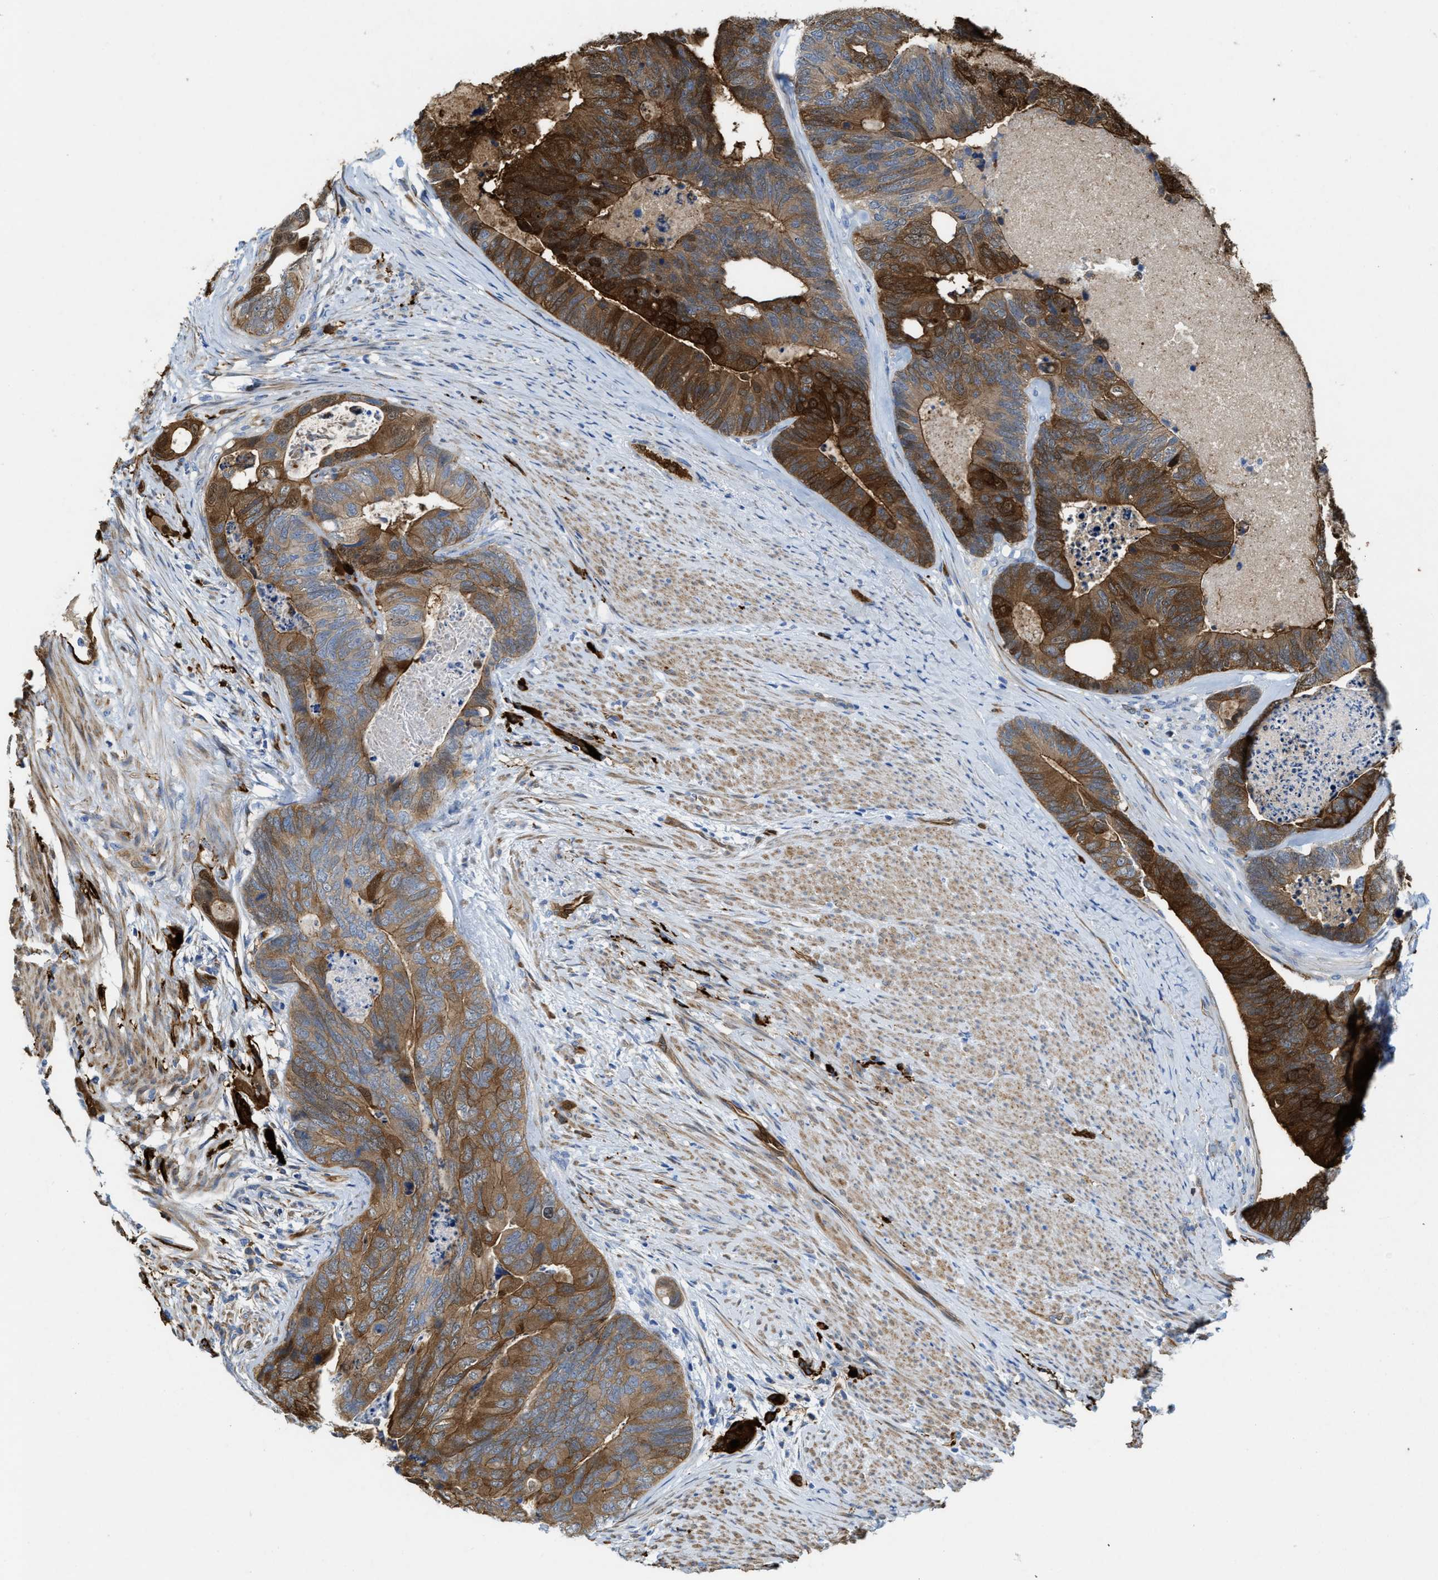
{"staining": {"intensity": "strong", "quantity": "25%-75%", "location": "cytoplasmic/membranous"}, "tissue": "colorectal cancer", "cell_type": "Tumor cells", "image_type": "cancer", "snomed": [{"axis": "morphology", "description": "Adenocarcinoma, NOS"}, {"axis": "topography", "description": "Colon"}], "caption": "Colorectal cancer (adenocarcinoma) tissue displays strong cytoplasmic/membranous staining in about 25%-75% of tumor cells", "gene": "ASS1", "patient": {"sex": "female", "age": 67}}